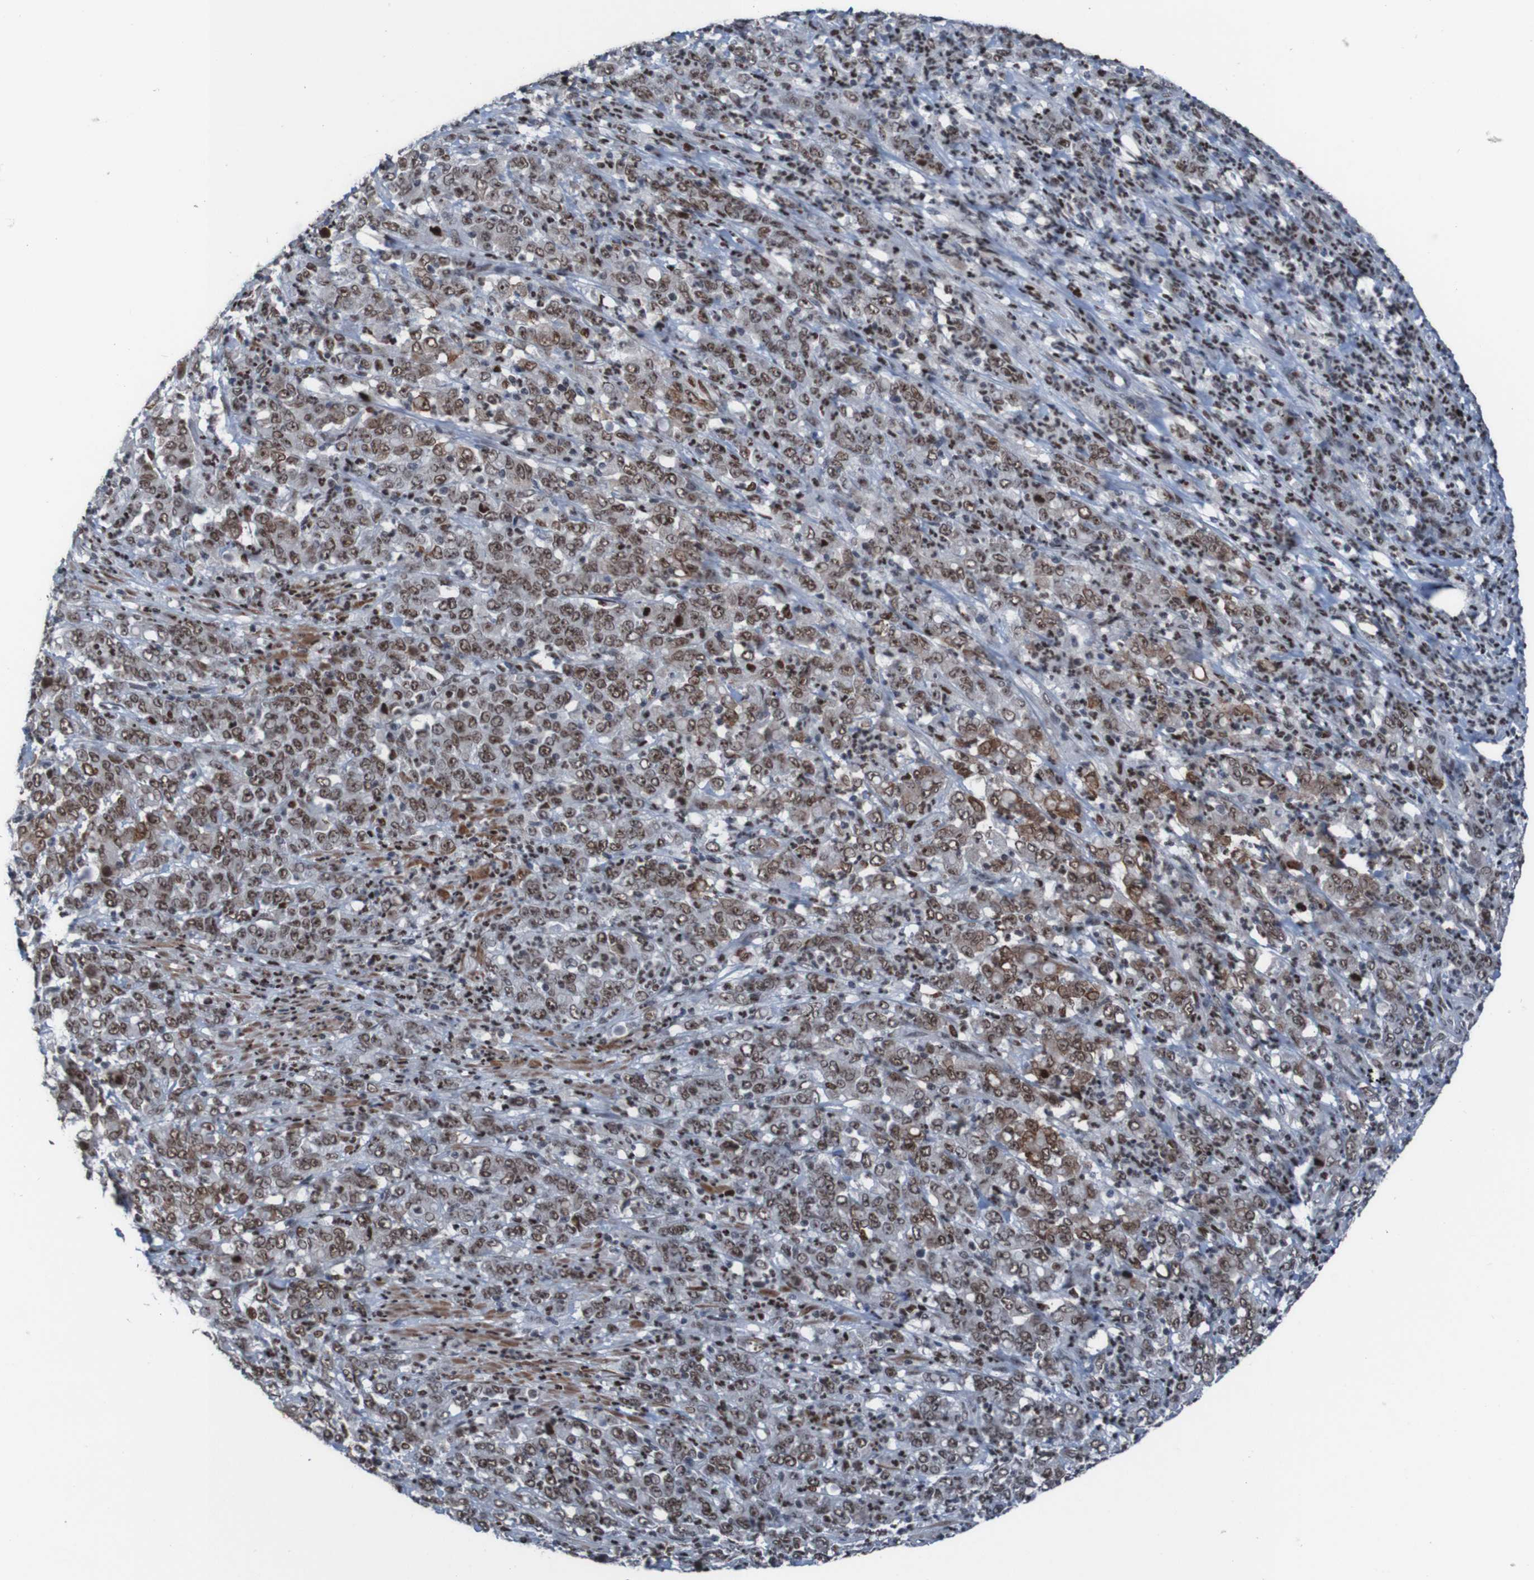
{"staining": {"intensity": "strong", "quantity": ">75%", "location": "nuclear"}, "tissue": "stomach cancer", "cell_type": "Tumor cells", "image_type": "cancer", "snomed": [{"axis": "morphology", "description": "Adenocarcinoma, NOS"}, {"axis": "topography", "description": "Stomach, lower"}], "caption": "There is high levels of strong nuclear positivity in tumor cells of stomach cancer (adenocarcinoma), as demonstrated by immunohistochemical staining (brown color).", "gene": "PHF2", "patient": {"sex": "female", "age": 71}}